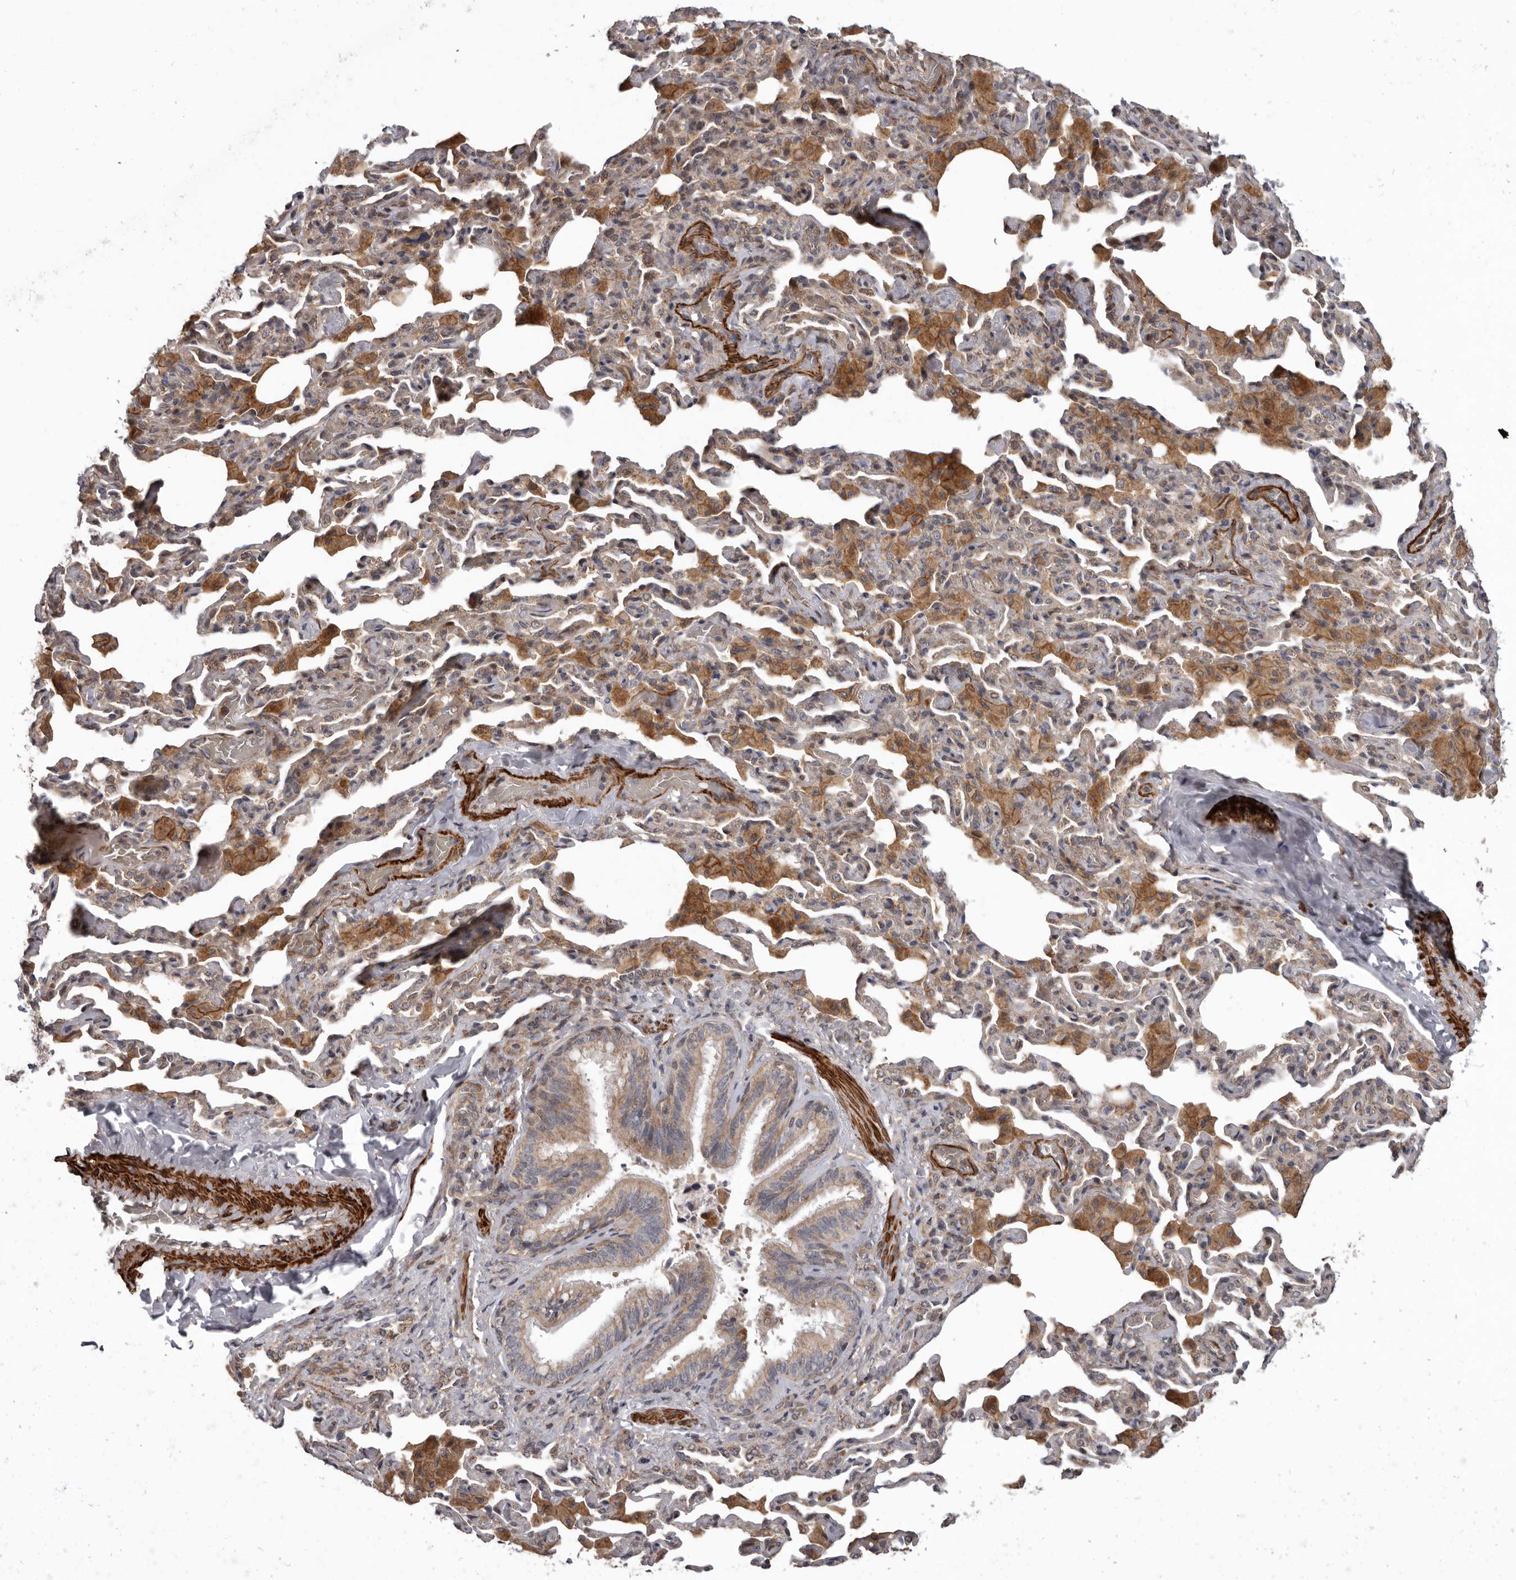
{"staining": {"intensity": "weak", "quantity": ">75%", "location": "cytoplasmic/membranous"}, "tissue": "bronchus", "cell_type": "Respiratory epithelial cells", "image_type": "normal", "snomed": [{"axis": "morphology", "description": "Normal tissue, NOS"}, {"axis": "morphology", "description": "Inflammation, NOS"}, {"axis": "topography", "description": "Lung"}], "caption": "Bronchus stained with a protein marker shows weak staining in respiratory epithelial cells.", "gene": "FGFR4", "patient": {"sex": "female", "age": 46}}